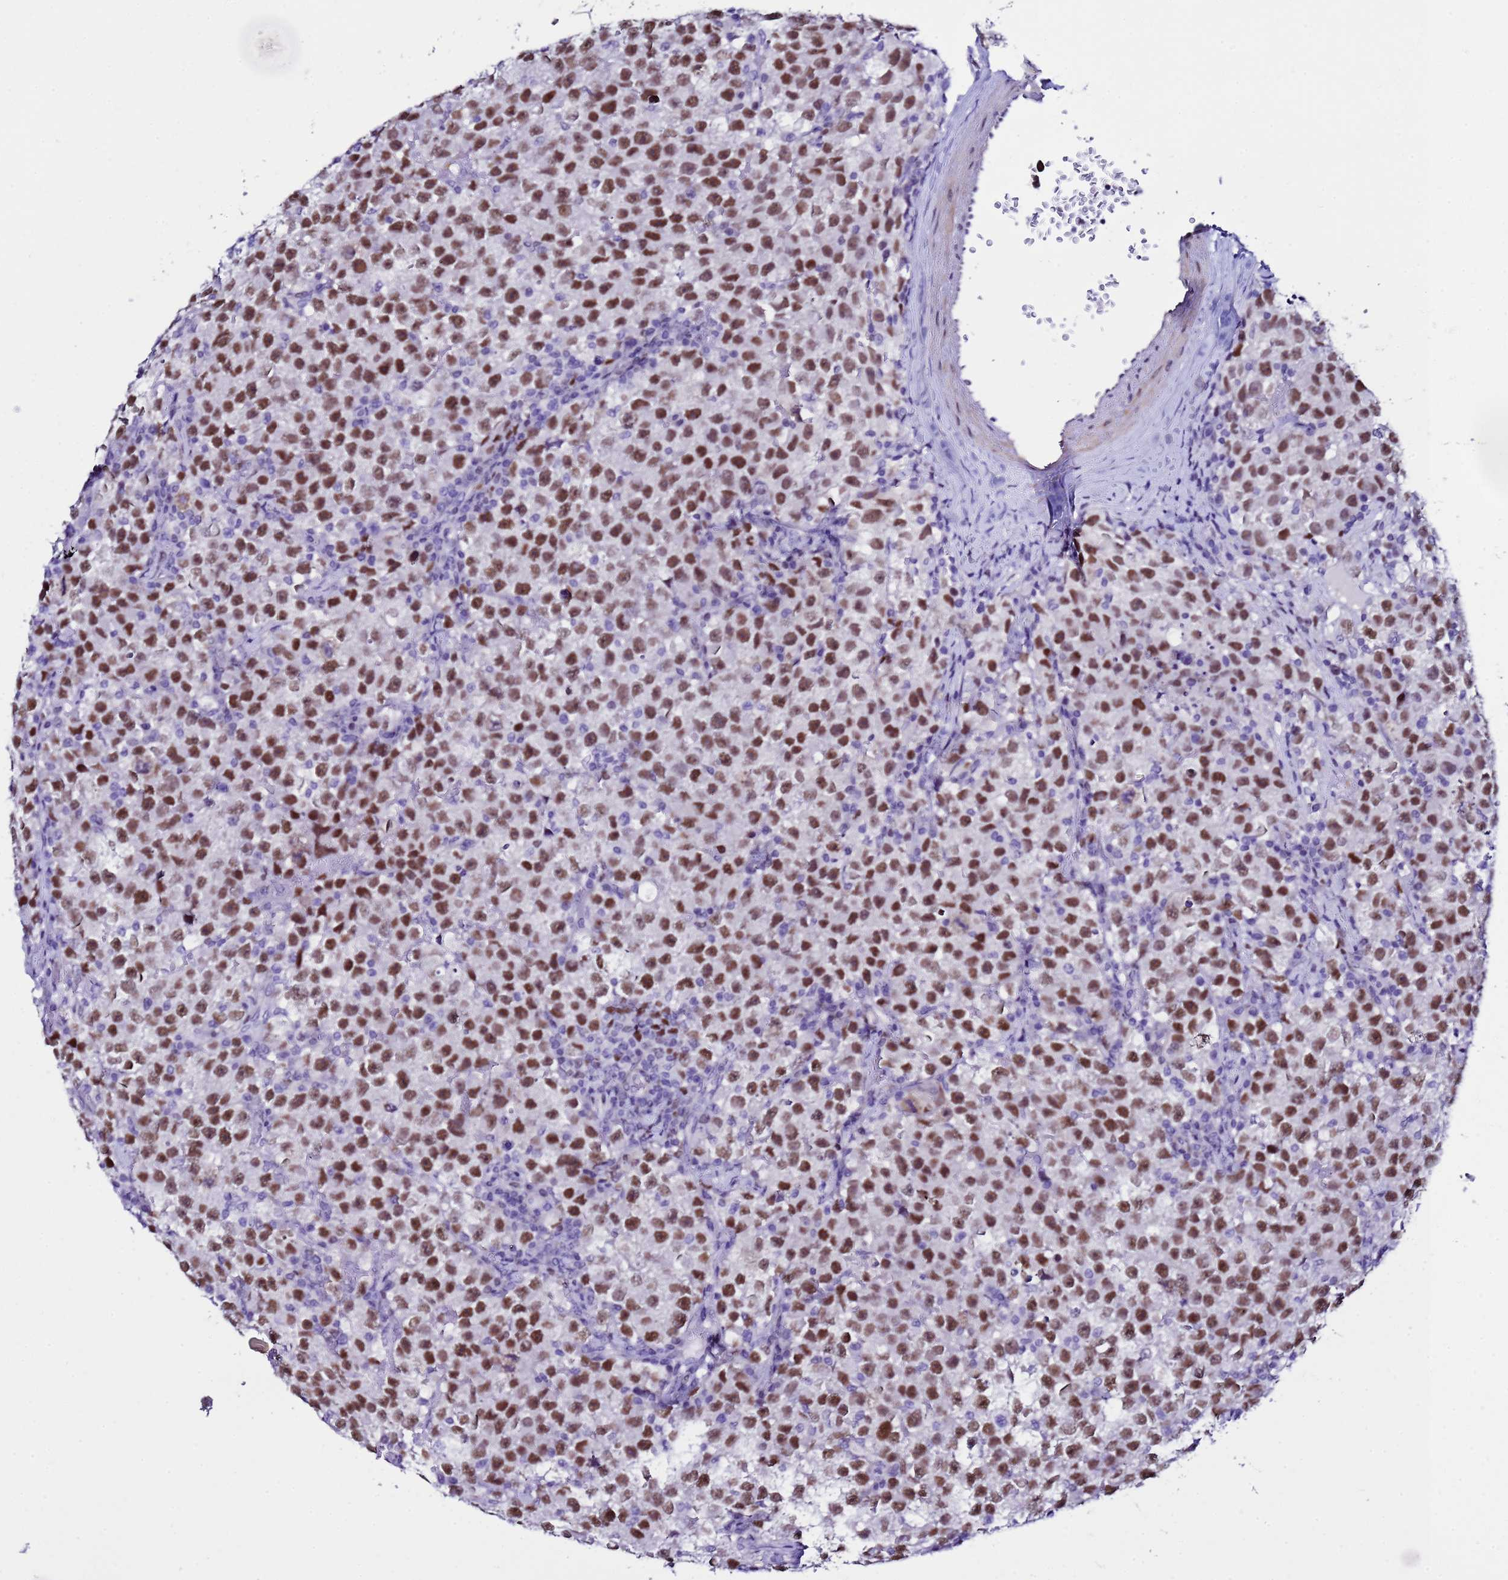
{"staining": {"intensity": "strong", "quantity": ">75%", "location": "nuclear"}, "tissue": "testis cancer", "cell_type": "Tumor cells", "image_type": "cancer", "snomed": [{"axis": "morphology", "description": "Seminoma, NOS"}, {"axis": "topography", "description": "Testis"}], "caption": "Human testis cancer (seminoma) stained for a protein (brown) reveals strong nuclear positive expression in about >75% of tumor cells.", "gene": "BCL7A", "patient": {"sex": "male", "age": 22}}